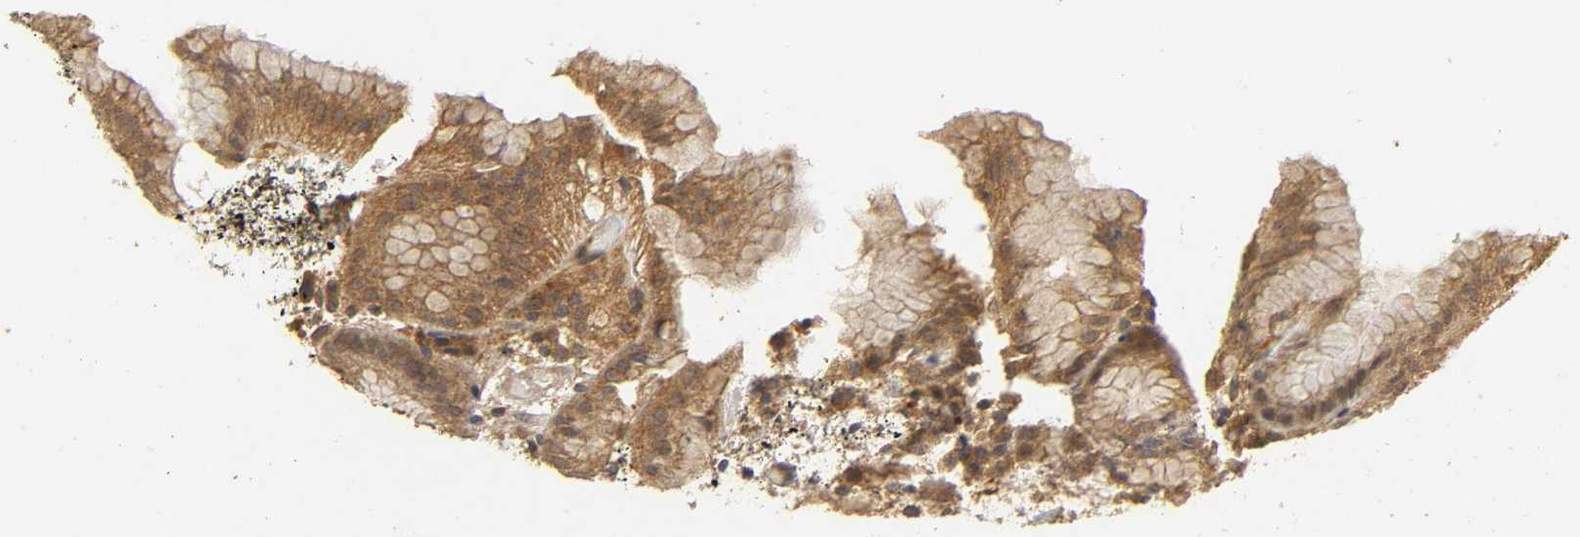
{"staining": {"intensity": "moderate", "quantity": ">75%", "location": "cytoplasmic/membranous"}, "tissue": "stomach", "cell_type": "Glandular cells", "image_type": "normal", "snomed": [{"axis": "morphology", "description": "Normal tissue, NOS"}, {"axis": "topography", "description": "Stomach"}, {"axis": "topography", "description": "Stomach, lower"}], "caption": "Protein analysis of benign stomach demonstrates moderate cytoplasmic/membranous expression in approximately >75% of glandular cells. (IHC, brightfield microscopy, high magnification).", "gene": "TRAF6", "patient": {"sex": "female", "age": 75}}